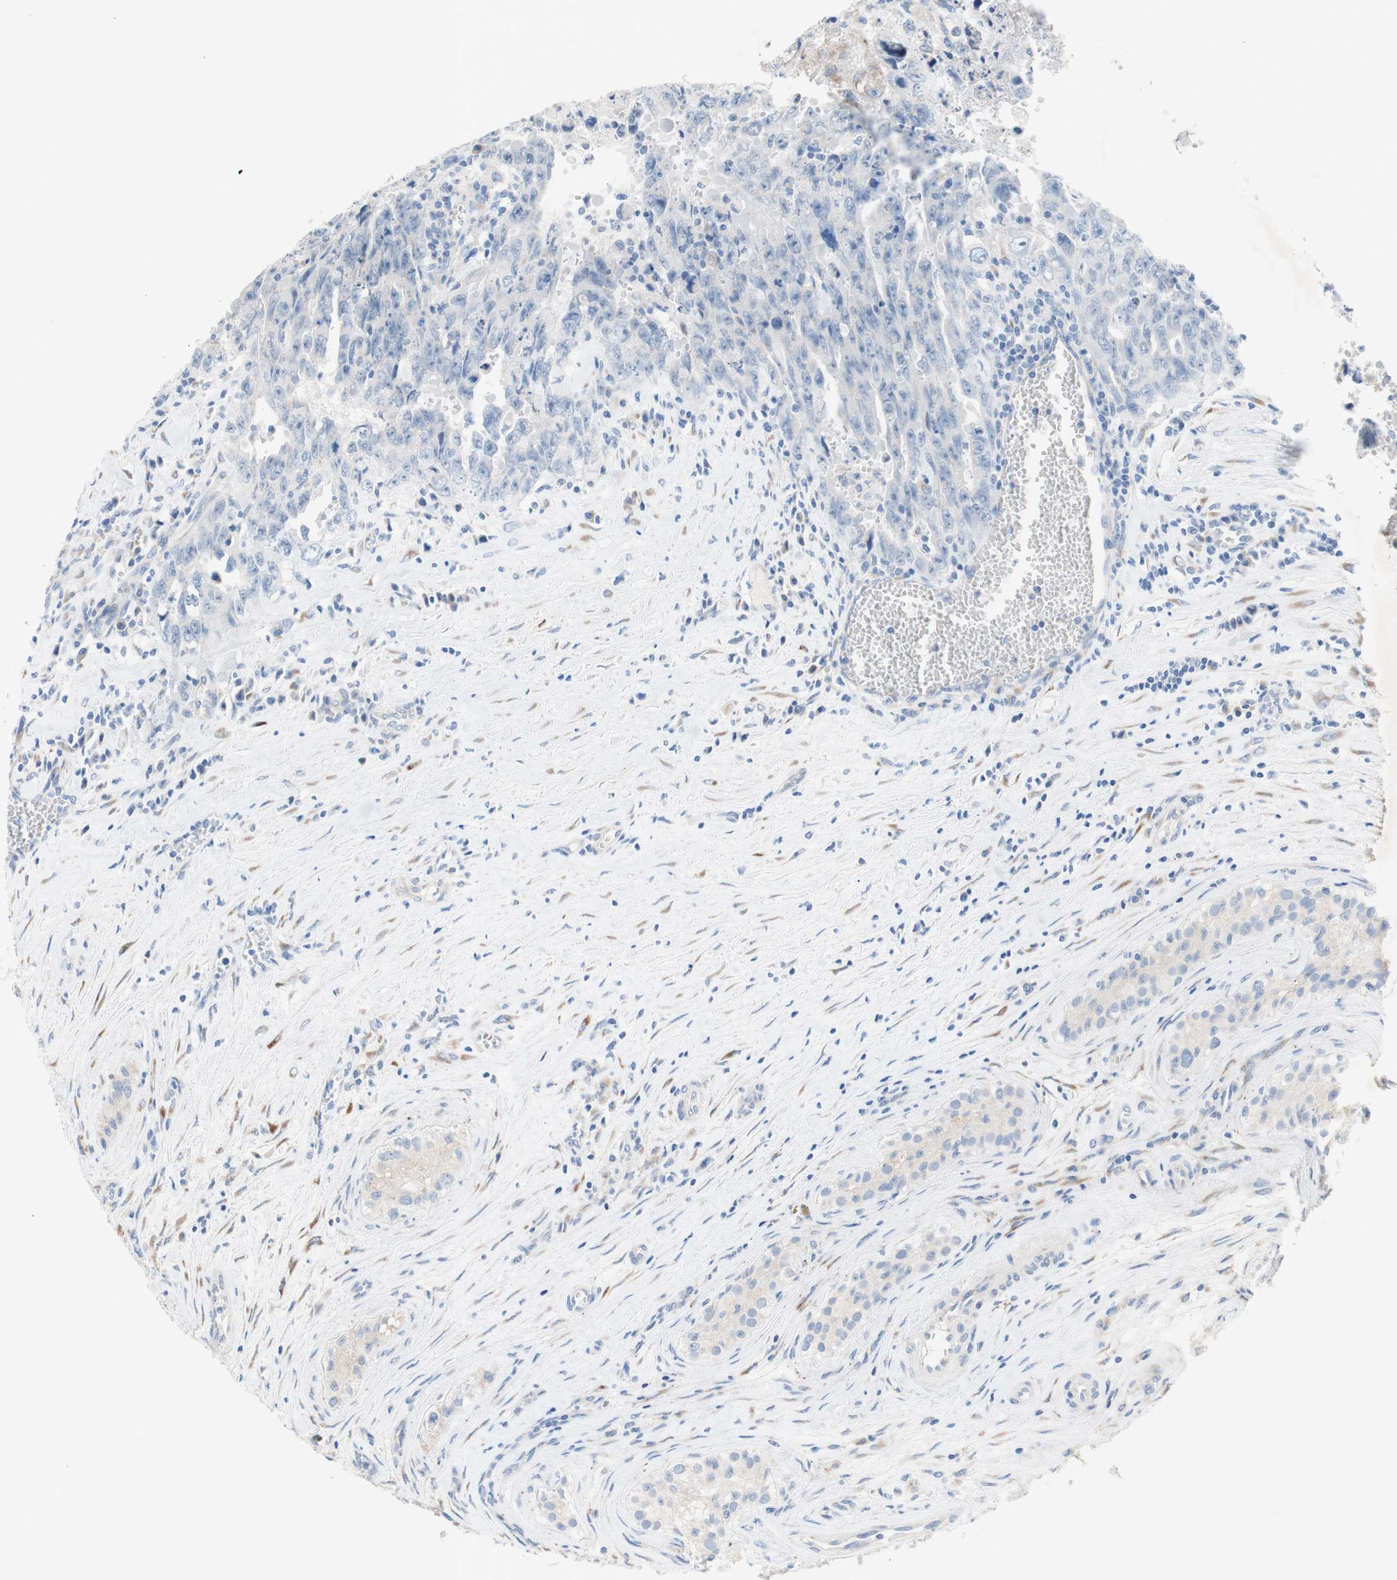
{"staining": {"intensity": "negative", "quantity": "none", "location": "none"}, "tissue": "testis cancer", "cell_type": "Tumor cells", "image_type": "cancer", "snomed": [{"axis": "morphology", "description": "Carcinoma, Embryonal, NOS"}, {"axis": "topography", "description": "Testis"}], "caption": "The histopathology image reveals no staining of tumor cells in testis cancer. The staining is performed using DAB (3,3'-diaminobenzidine) brown chromogen with nuclei counter-stained in using hematoxylin.", "gene": "TMIGD2", "patient": {"sex": "male", "age": 28}}